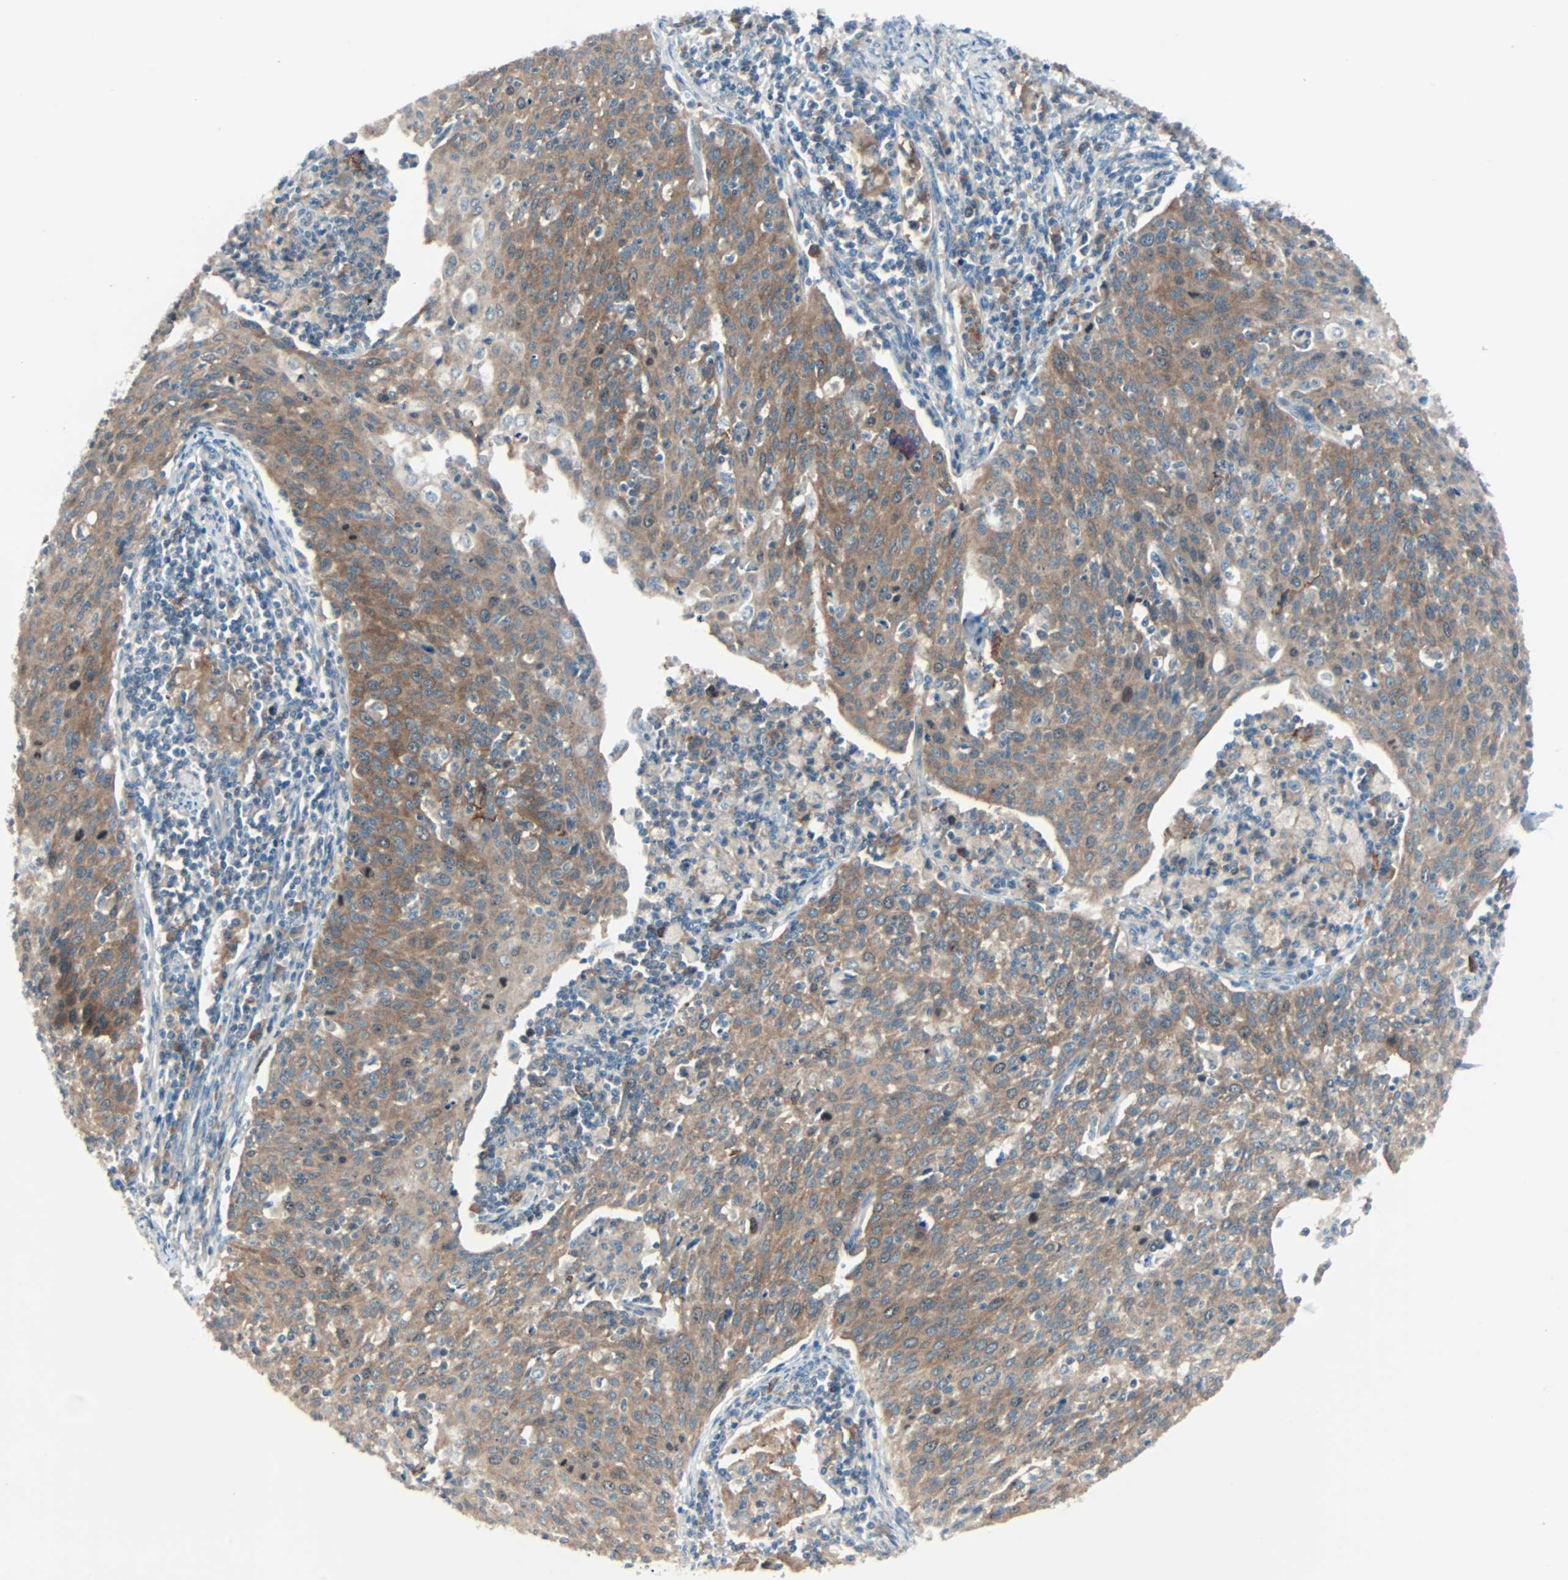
{"staining": {"intensity": "moderate", "quantity": ">75%", "location": "cytoplasmic/membranous"}, "tissue": "cervical cancer", "cell_type": "Tumor cells", "image_type": "cancer", "snomed": [{"axis": "morphology", "description": "Squamous cell carcinoma, NOS"}, {"axis": "topography", "description": "Cervix"}], "caption": "A brown stain shows moderate cytoplasmic/membranous expression of a protein in squamous cell carcinoma (cervical) tumor cells. (brown staining indicates protein expression, while blue staining denotes nuclei).", "gene": "SMIM8", "patient": {"sex": "female", "age": 38}}